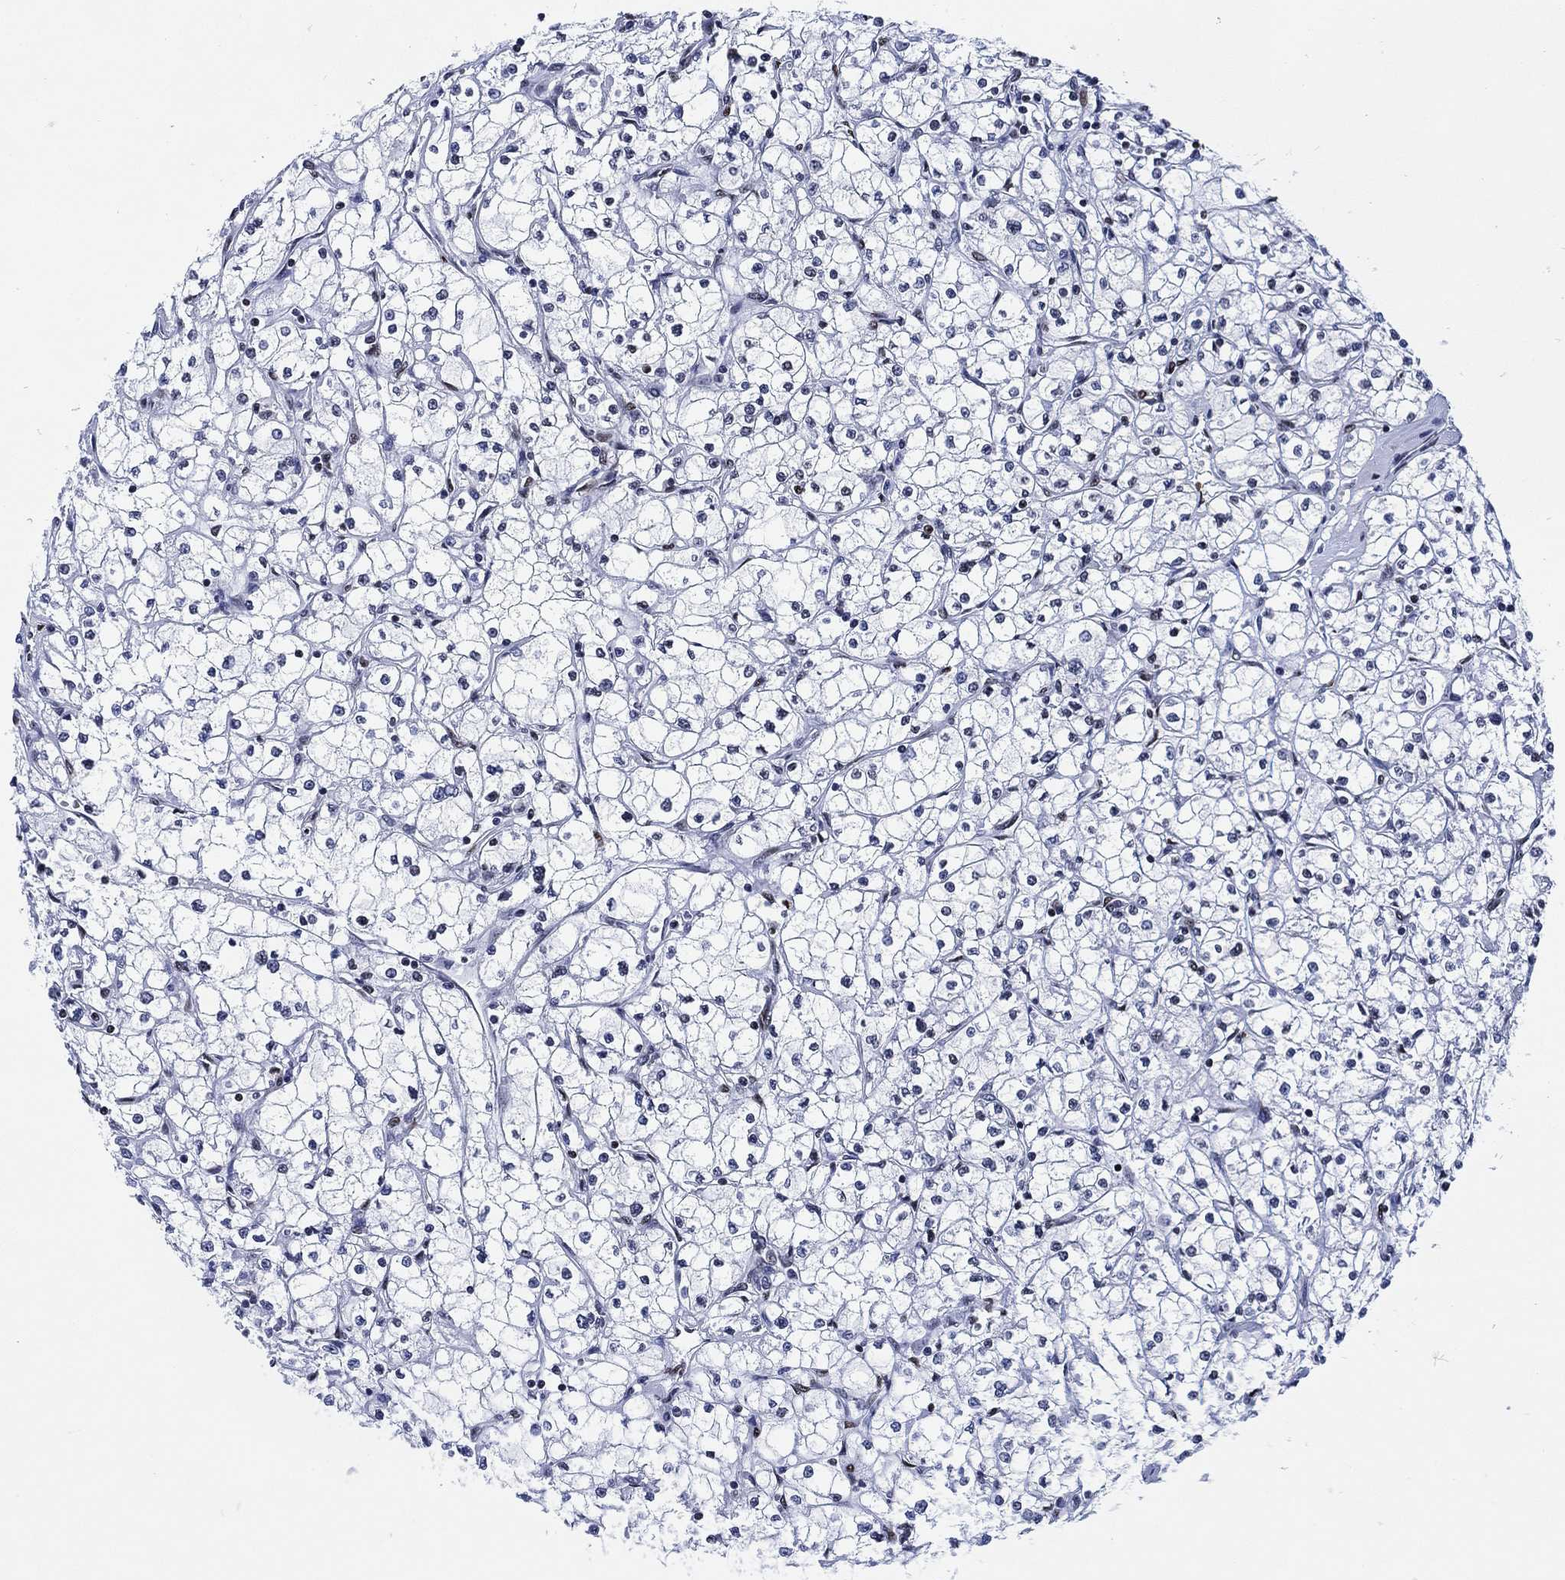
{"staining": {"intensity": "negative", "quantity": "none", "location": "none"}, "tissue": "renal cancer", "cell_type": "Tumor cells", "image_type": "cancer", "snomed": [{"axis": "morphology", "description": "Adenocarcinoma, NOS"}, {"axis": "topography", "description": "Kidney"}], "caption": "The immunohistochemistry (IHC) histopathology image has no significant positivity in tumor cells of renal cancer tissue.", "gene": "H1-10", "patient": {"sex": "male", "age": 67}}